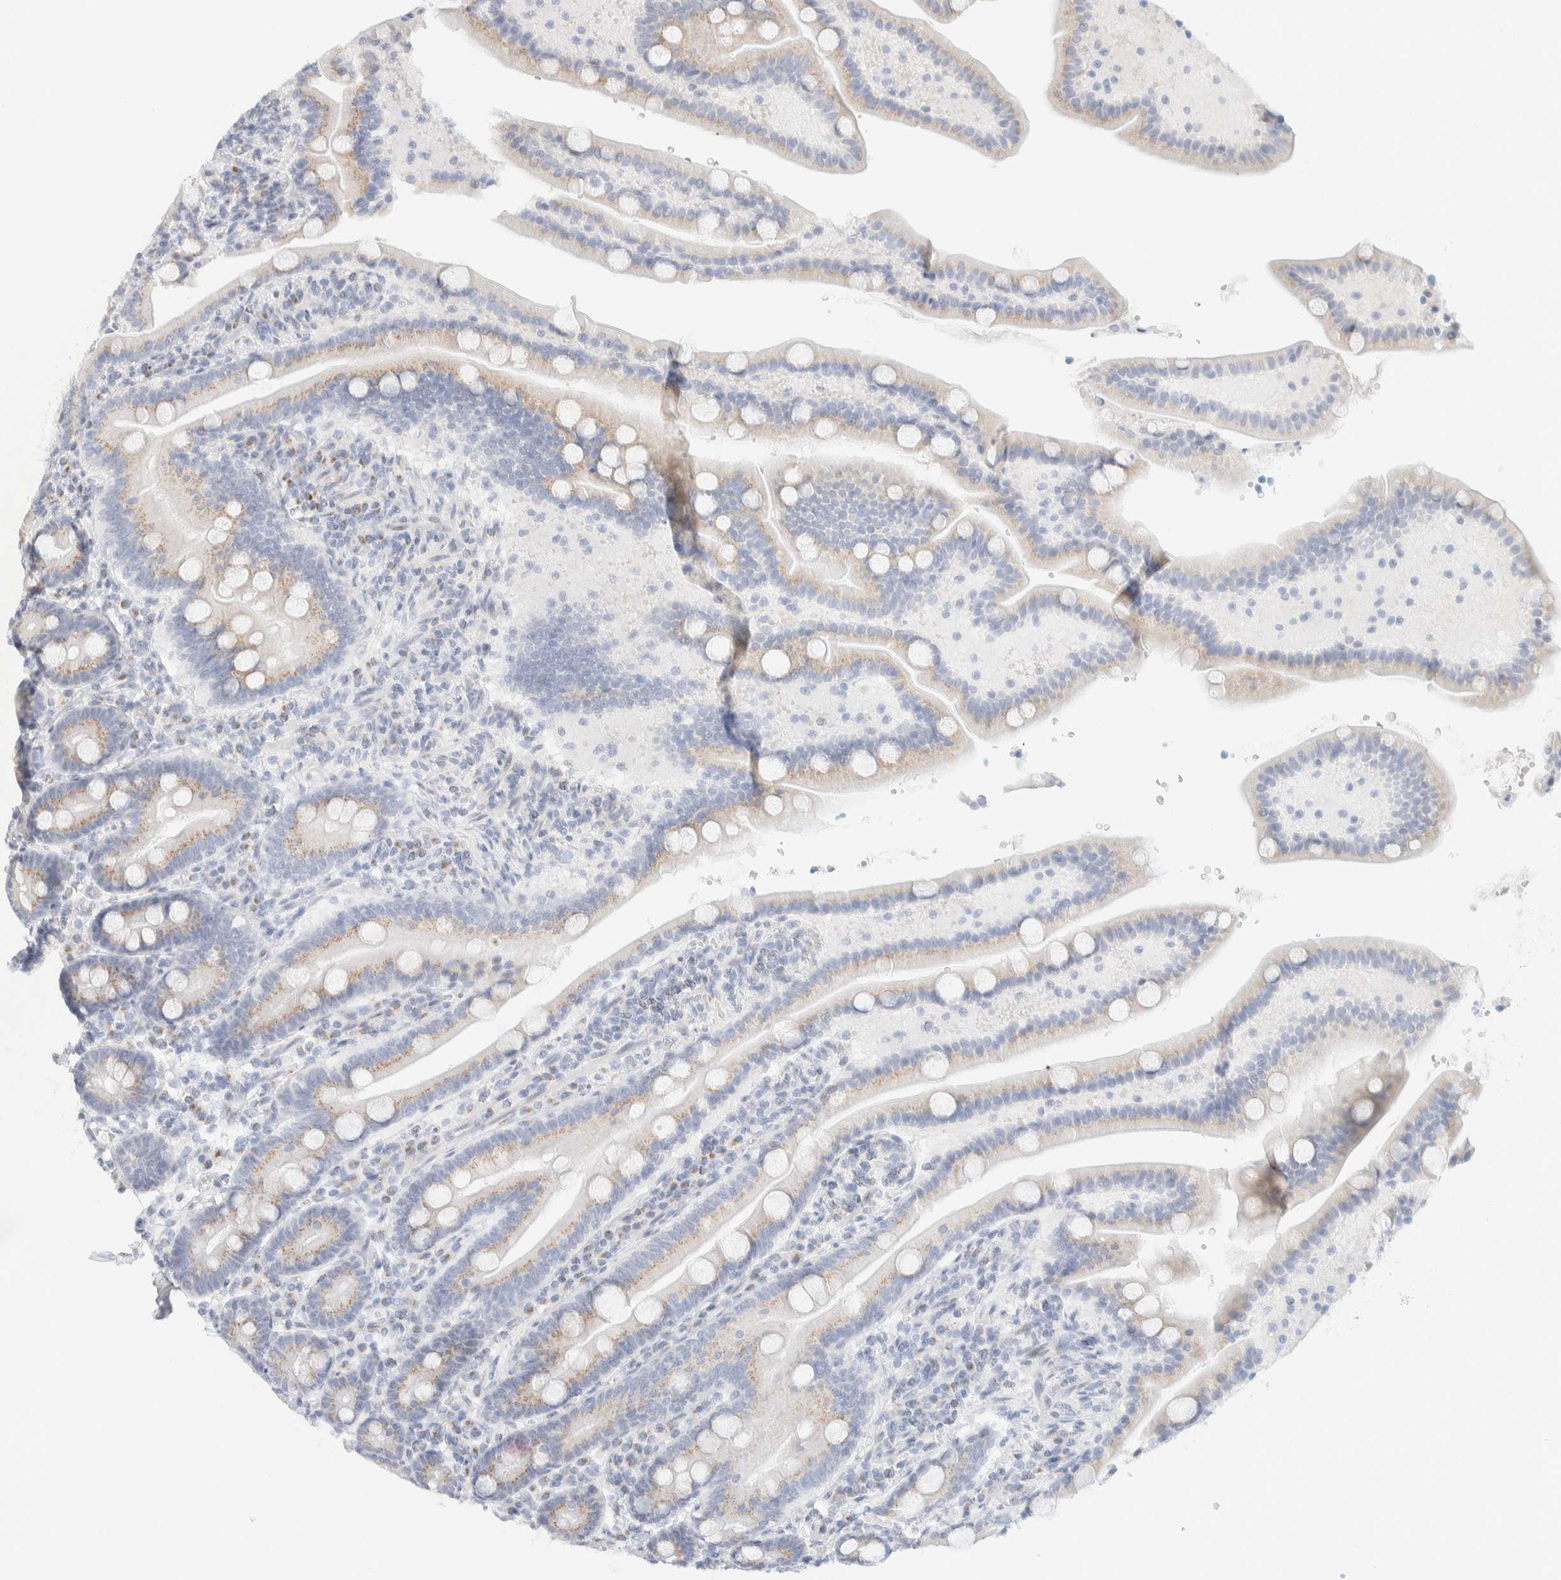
{"staining": {"intensity": "moderate", "quantity": "25%-75%", "location": "cytoplasmic/membranous"}, "tissue": "duodenum", "cell_type": "Glandular cells", "image_type": "normal", "snomed": [{"axis": "morphology", "description": "Normal tissue, NOS"}, {"axis": "topography", "description": "Duodenum"}], "caption": "A photomicrograph showing moderate cytoplasmic/membranous positivity in approximately 25%-75% of glandular cells in unremarkable duodenum, as visualized by brown immunohistochemical staining.", "gene": "SPNS3", "patient": {"sex": "male", "age": 54}}